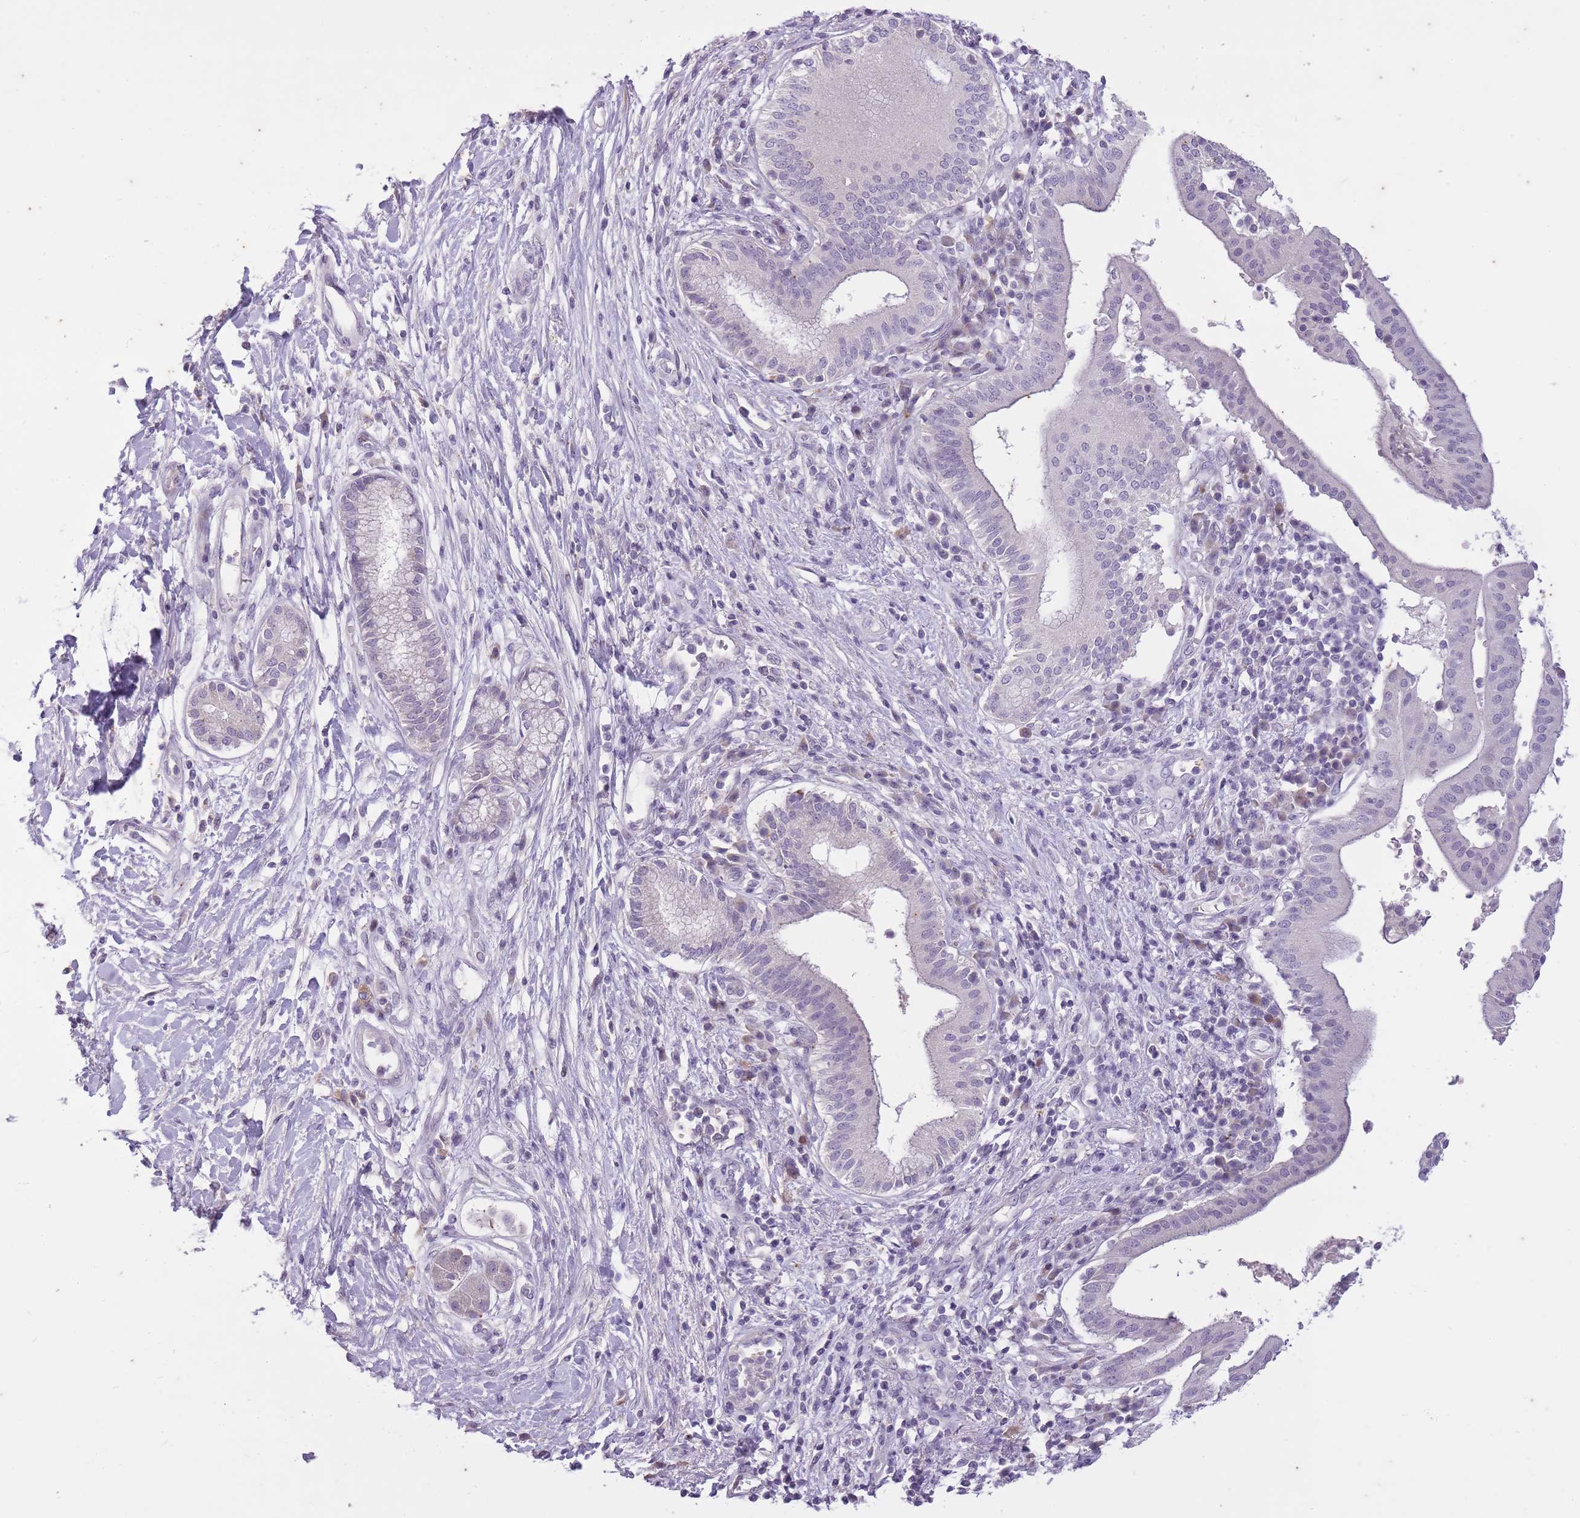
{"staining": {"intensity": "negative", "quantity": "none", "location": "none"}, "tissue": "pancreatic cancer", "cell_type": "Tumor cells", "image_type": "cancer", "snomed": [{"axis": "morphology", "description": "Adenocarcinoma, NOS"}, {"axis": "topography", "description": "Pancreas"}], "caption": "Immunohistochemistry (IHC) image of pancreatic cancer stained for a protein (brown), which demonstrates no expression in tumor cells. The staining was performed using DAB to visualize the protein expression in brown, while the nuclei were stained in blue with hematoxylin (Magnification: 20x).", "gene": "CNTNAP3", "patient": {"sex": "male", "age": 68}}